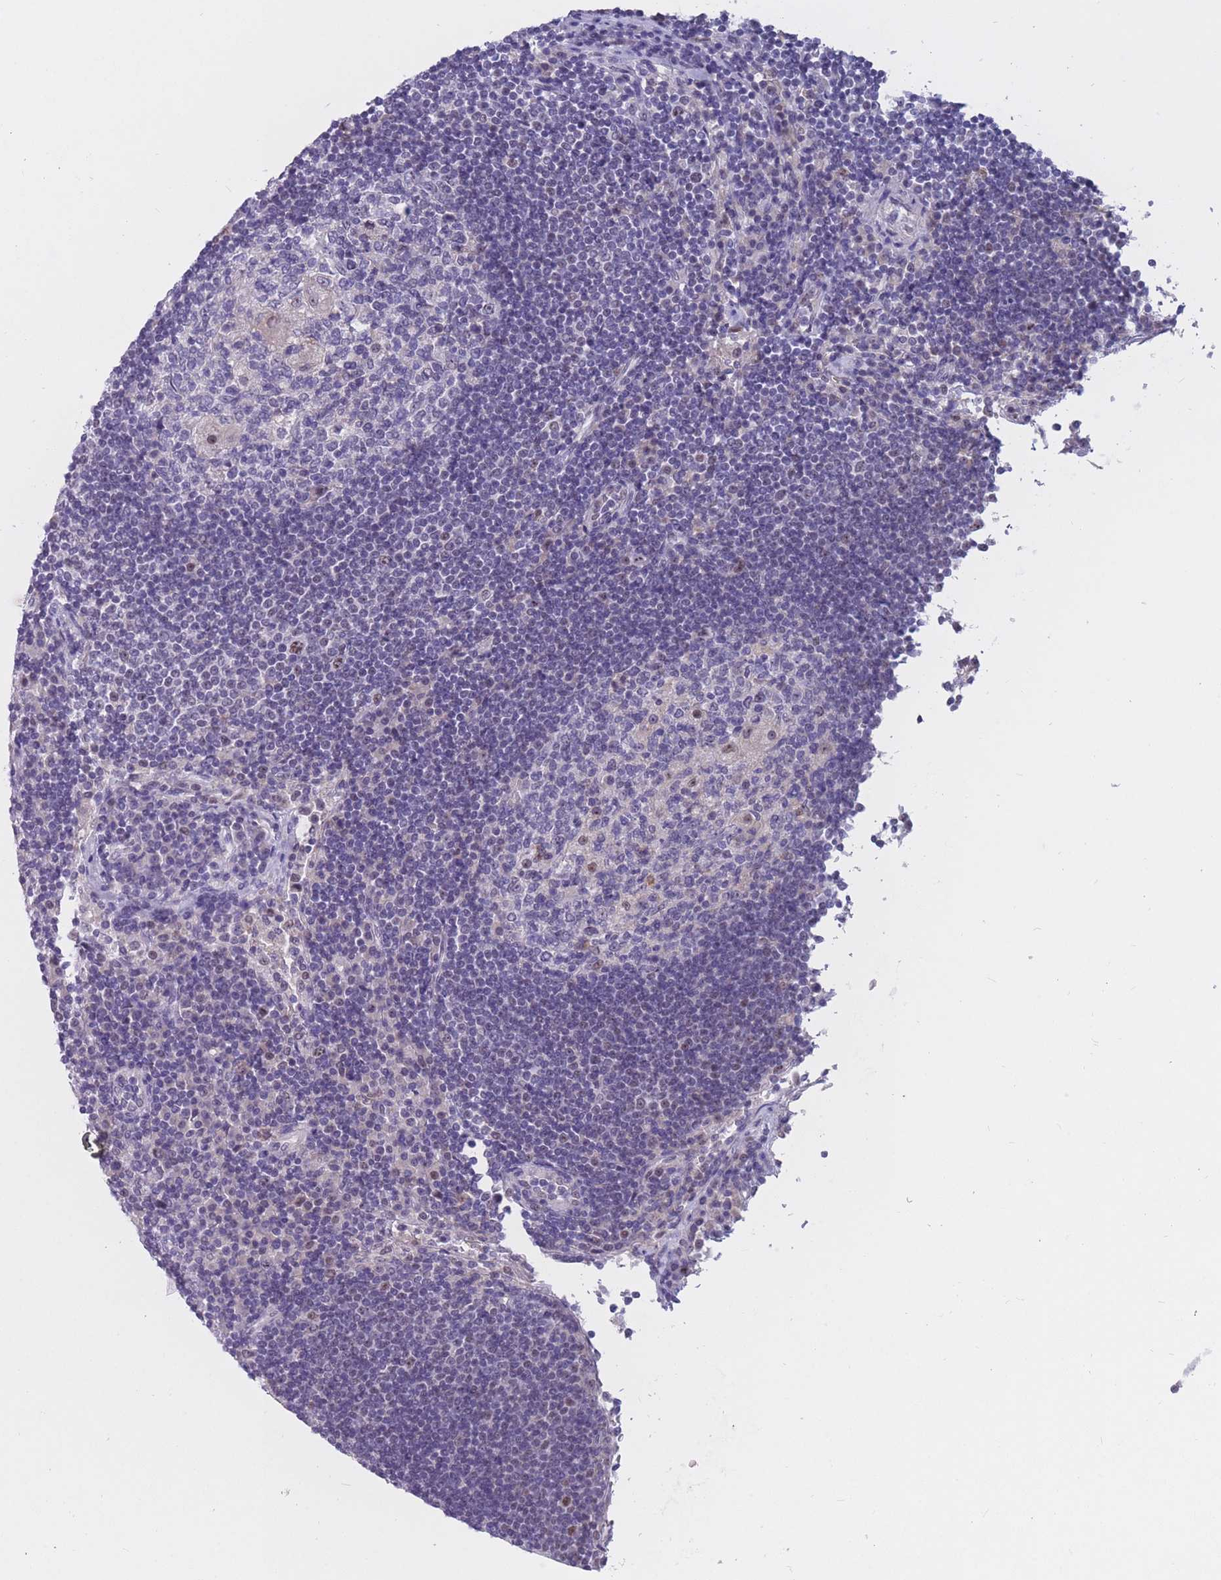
{"staining": {"intensity": "weak", "quantity": "<25%", "location": "nuclear"}, "tissue": "lymph node", "cell_type": "Germinal center cells", "image_type": "normal", "snomed": [{"axis": "morphology", "description": "Normal tissue, NOS"}, {"axis": "topography", "description": "Lymph node"}], "caption": "Immunohistochemistry image of unremarkable lymph node: human lymph node stained with DAB (3,3'-diaminobenzidine) demonstrates no significant protein expression in germinal center cells.", "gene": "BOP1", "patient": {"sex": "female", "age": 53}}